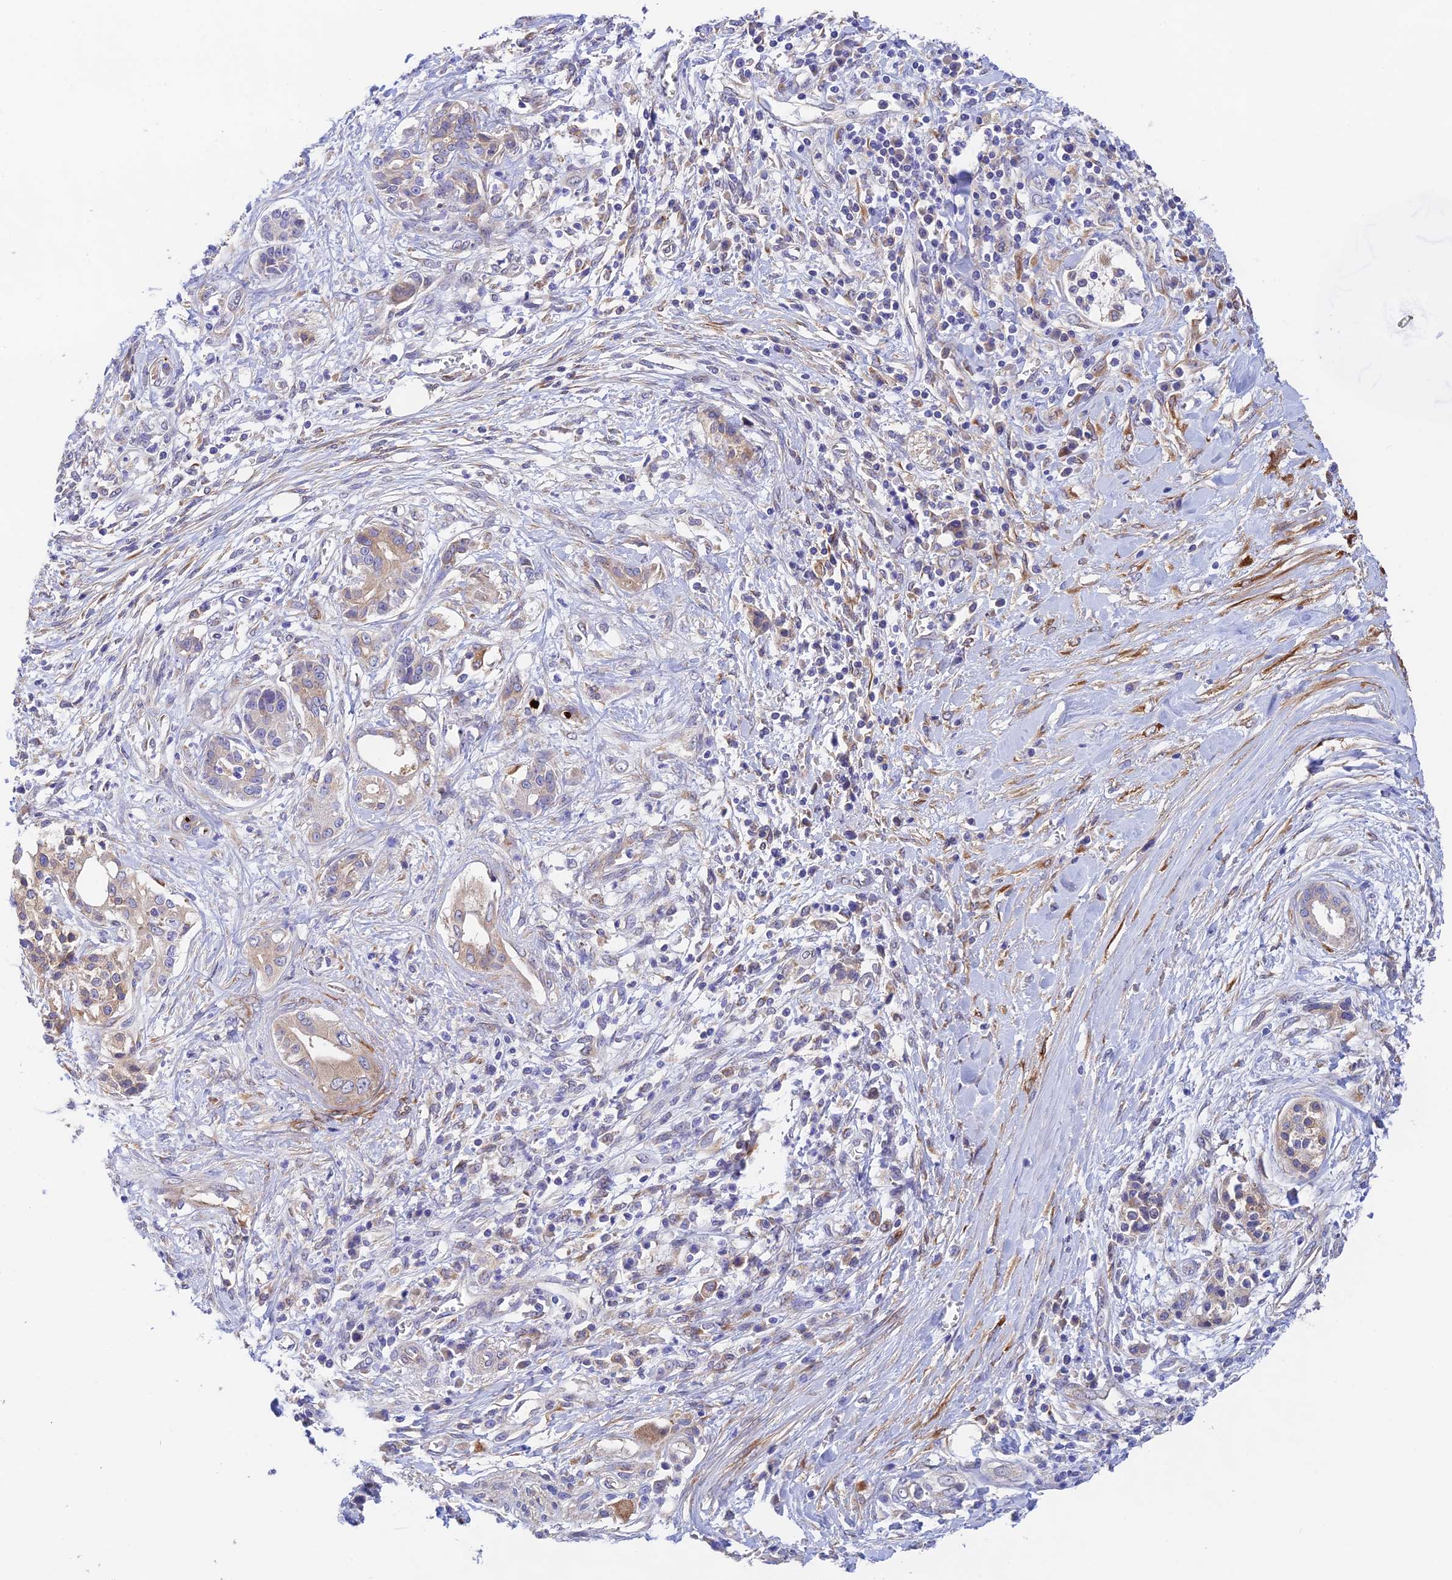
{"staining": {"intensity": "negative", "quantity": "none", "location": "none"}, "tissue": "pancreatic cancer", "cell_type": "Tumor cells", "image_type": "cancer", "snomed": [{"axis": "morphology", "description": "Adenocarcinoma, NOS"}, {"axis": "topography", "description": "Pancreas"}], "caption": "DAB (3,3'-diaminobenzidine) immunohistochemical staining of human pancreatic adenocarcinoma shows no significant positivity in tumor cells.", "gene": "RANBP6", "patient": {"sex": "female", "age": 56}}